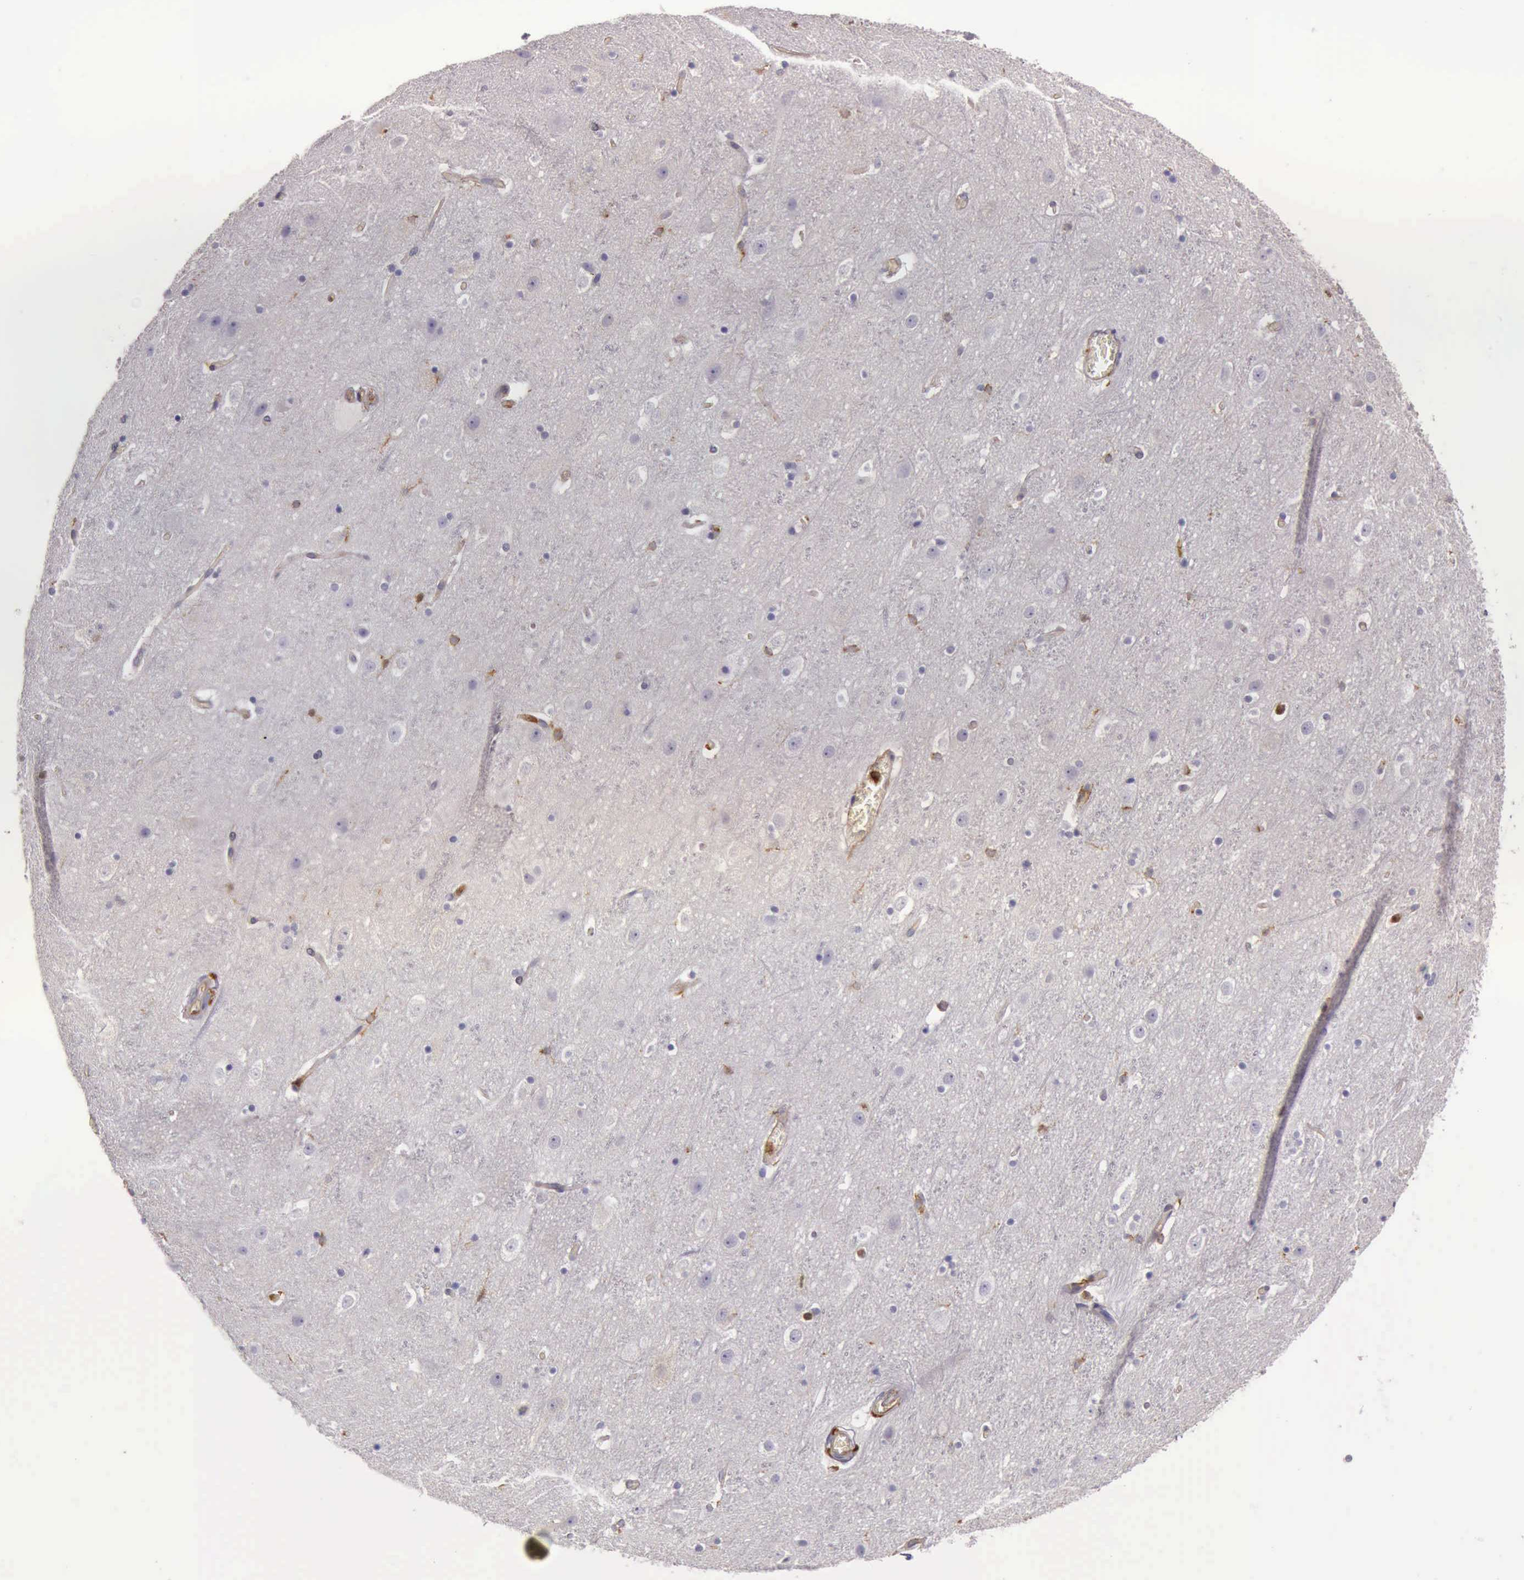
{"staining": {"intensity": "moderate", "quantity": "25%-75%", "location": "cytoplasmic/membranous"}, "tissue": "cerebral cortex", "cell_type": "Endothelial cells", "image_type": "normal", "snomed": [{"axis": "morphology", "description": "Normal tissue, NOS"}, {"axis": "topography", "description": "Cerebral cortex"}], "caption": "The micrograph displays immunohistochemical staining of benign cerebral cortex. There is moderate cytoplasmic/membranous expression is appreciated in approximately 25%-75% of endothelial cells.", "gene": "ARHGAP4", "patient": {"sex": "male", "age": 45}}